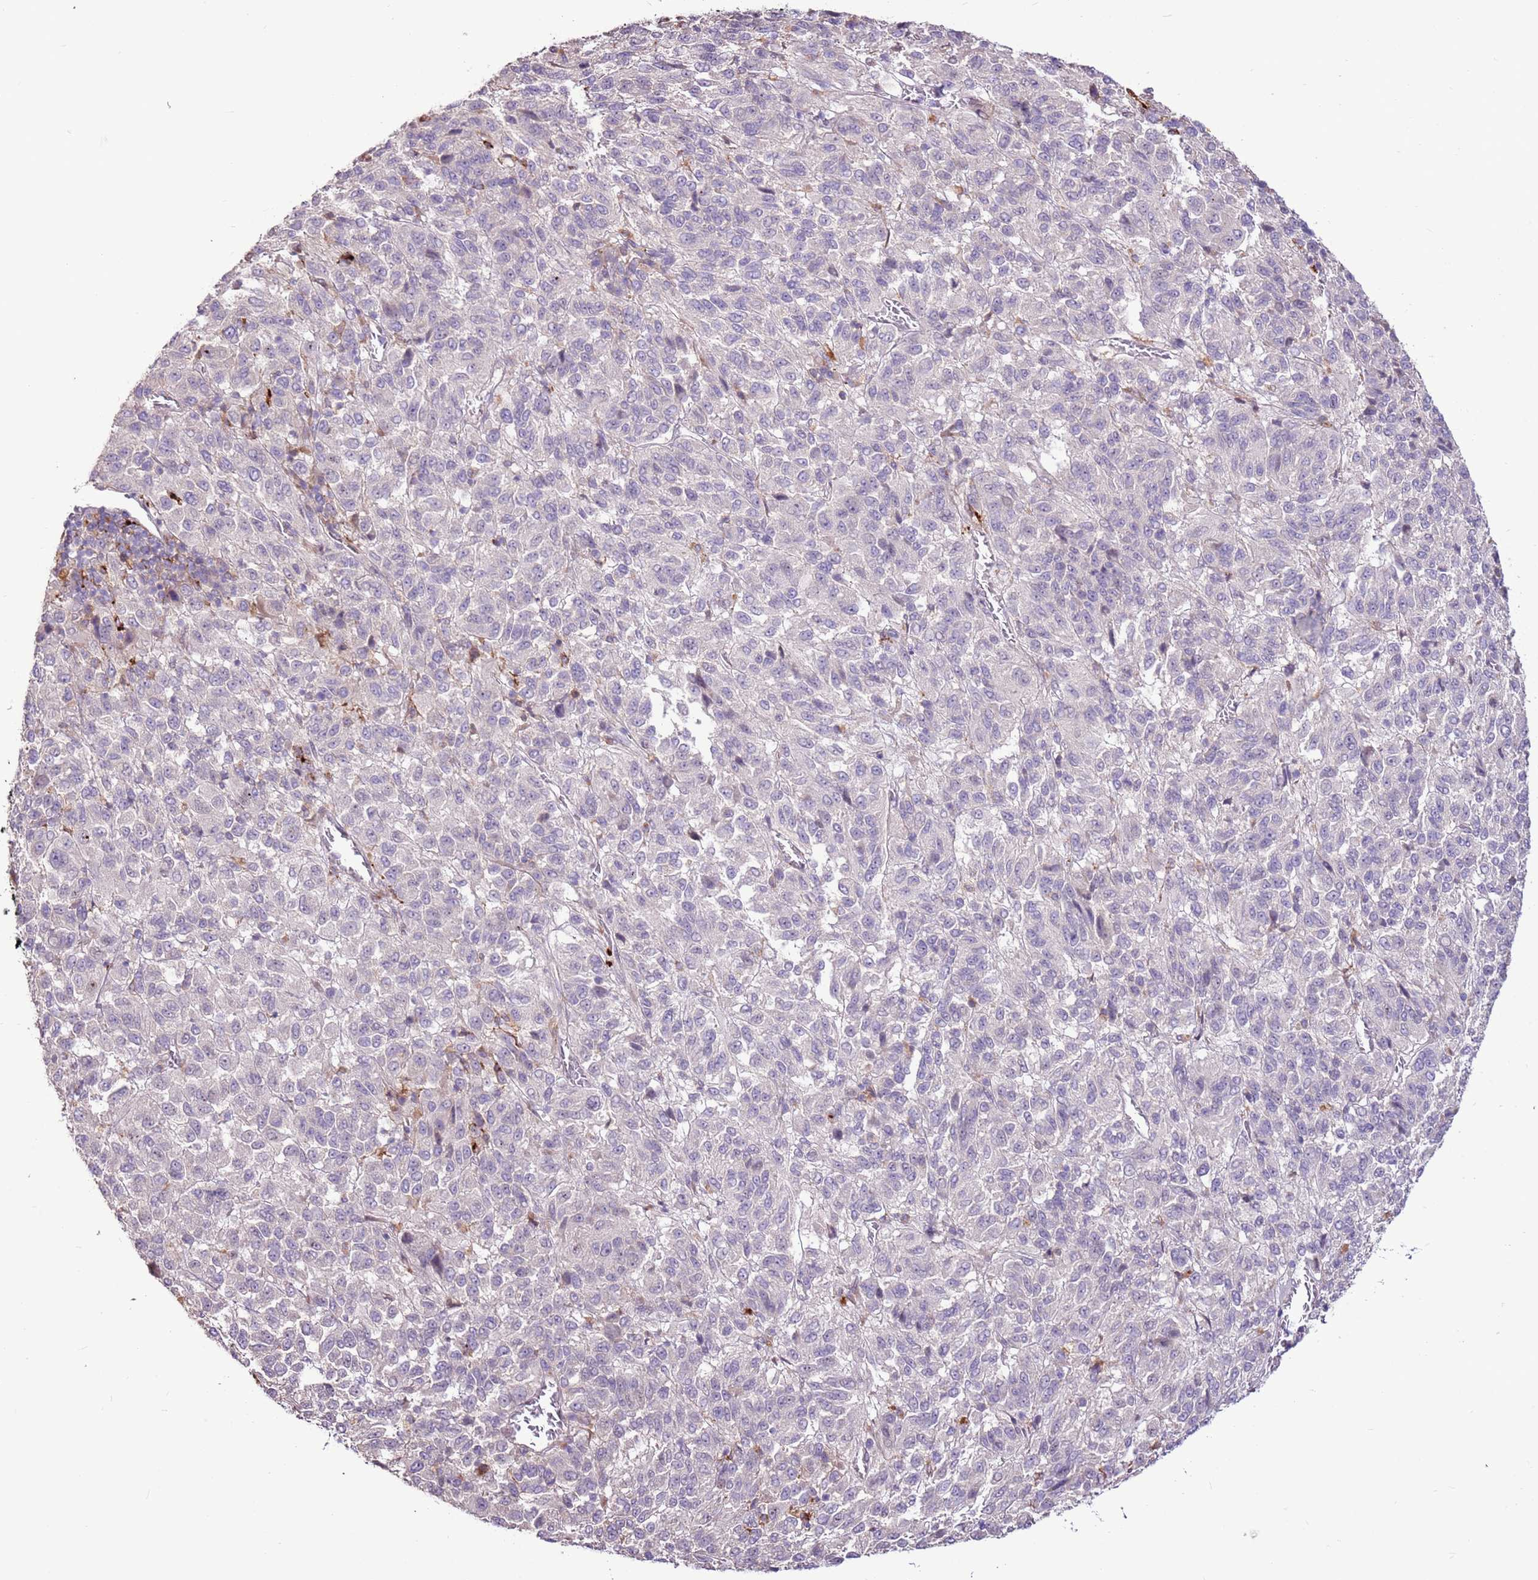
{"staining": {"intensity": "negative", "quantity": "none", "location": "none"}, "tissue": "melanoma", "cell_type": "Tumor cells", "image_type": "cancer", "snomed": [{"axis": "morphology", "description": "Malignant melanoma, Metastatic site"}, {"axis": "topography", "description": "Lung"}], "caption": "DAB immunohistochemical staining of human melanoma exhibits no significant staining in tumor cells.", "gene": "LGI4", "patient": {"sex": "male", "age": 64}}